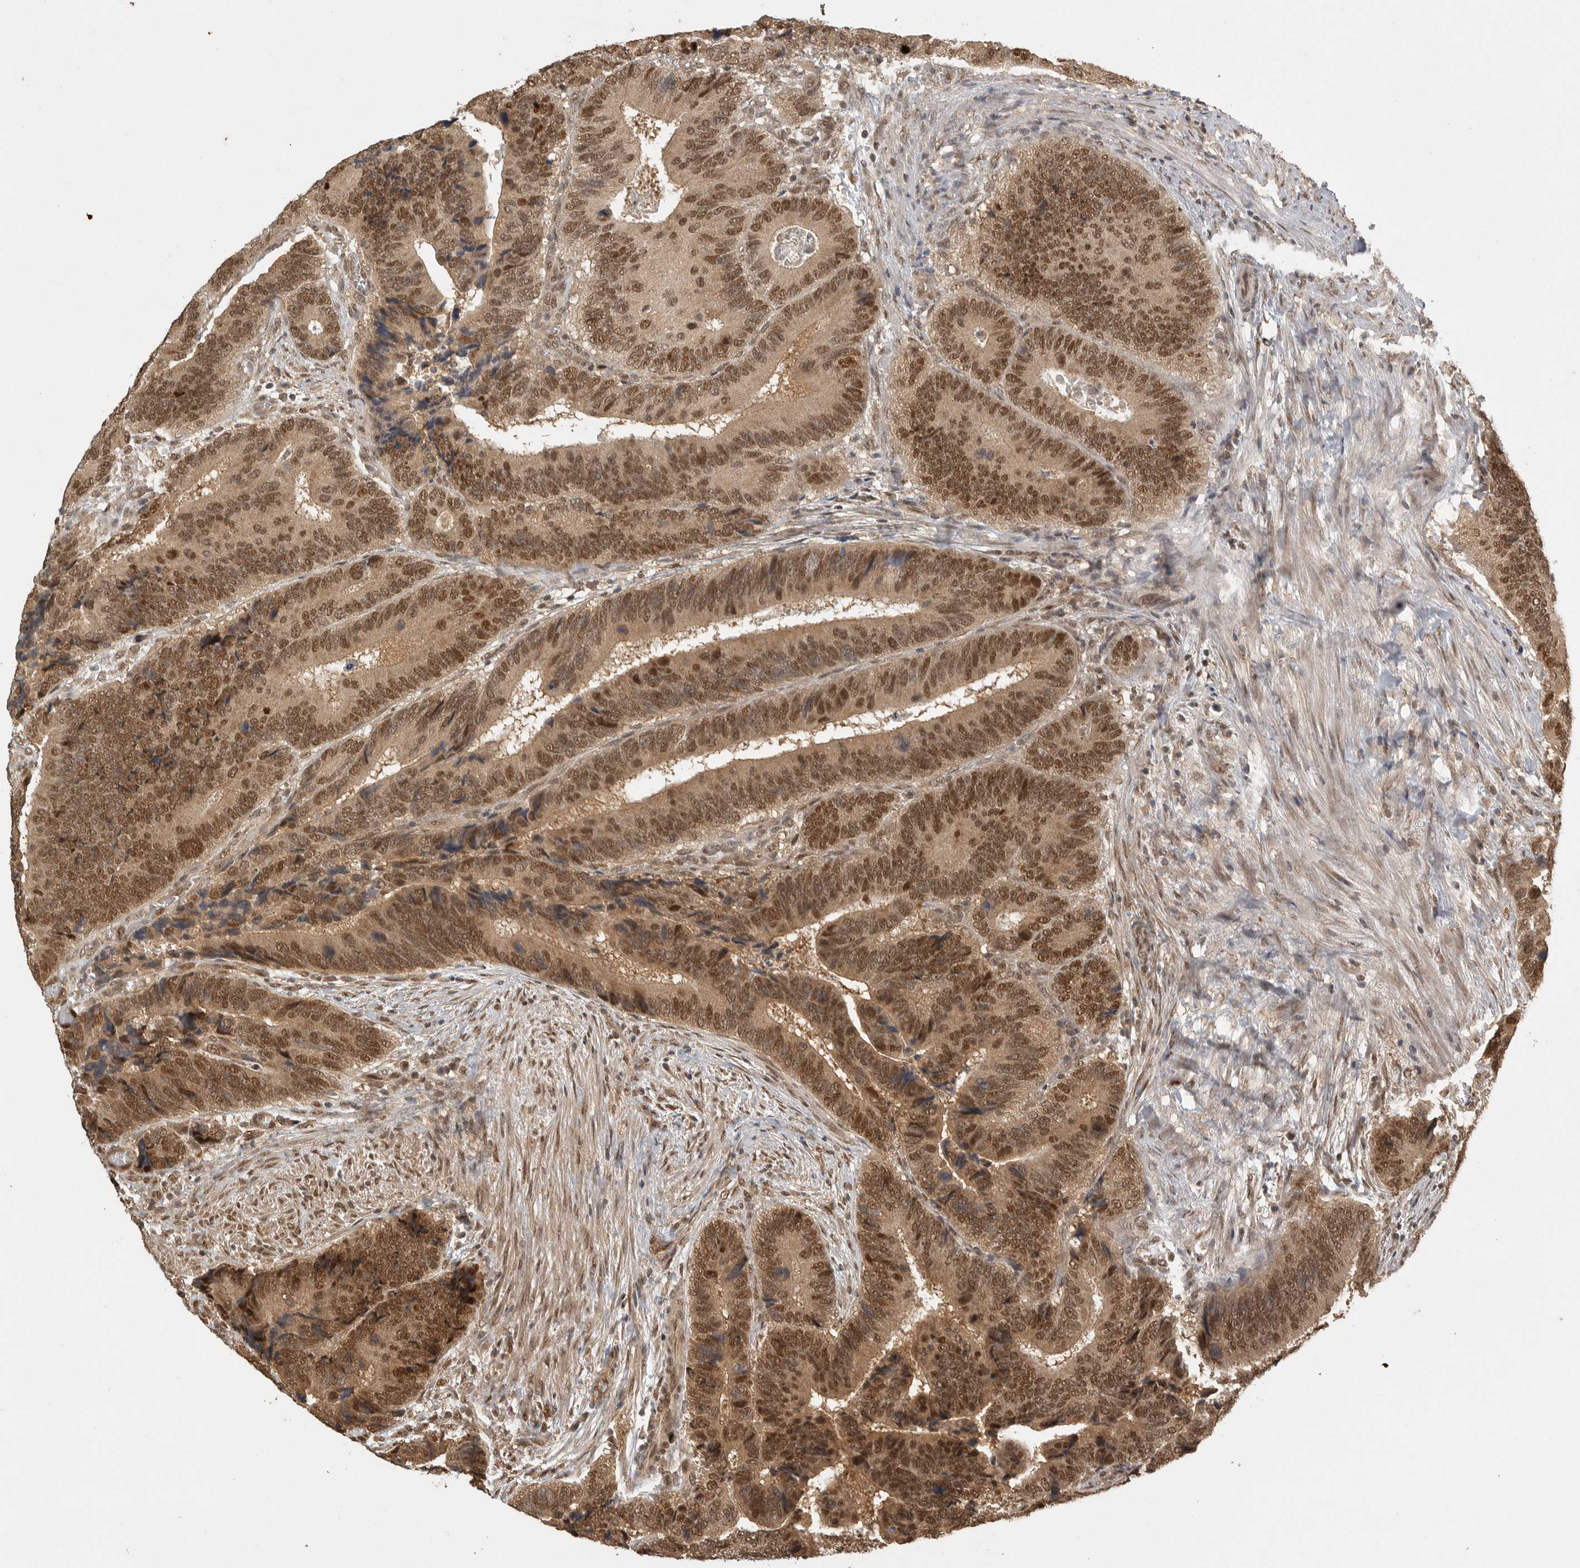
{"staining": {"intensity": "moderate", "quantity": ">75%", "location": "cytoplasmic/membranous,nuclear"}, "tissue": "colorectal cancer", "cell_type": "Tumor cells", "image_type": "cancer", "snomed": [{"axis": "morphology", "description": "Inflammation, NOS"}, {"axis": "morphology", "description": "Adenocarcinoma, NOS"}, {"axis": "topography", "description": "Colon"}], "caption": "Colorectal adenocarcinoma stained with a brown dye reveals moderate cytoplasmic/membranous and nuclear positive expression in approximately >75% of tumor cells.", "gene": "DFFA", "patient": {"sex": "male", "age": 72}}